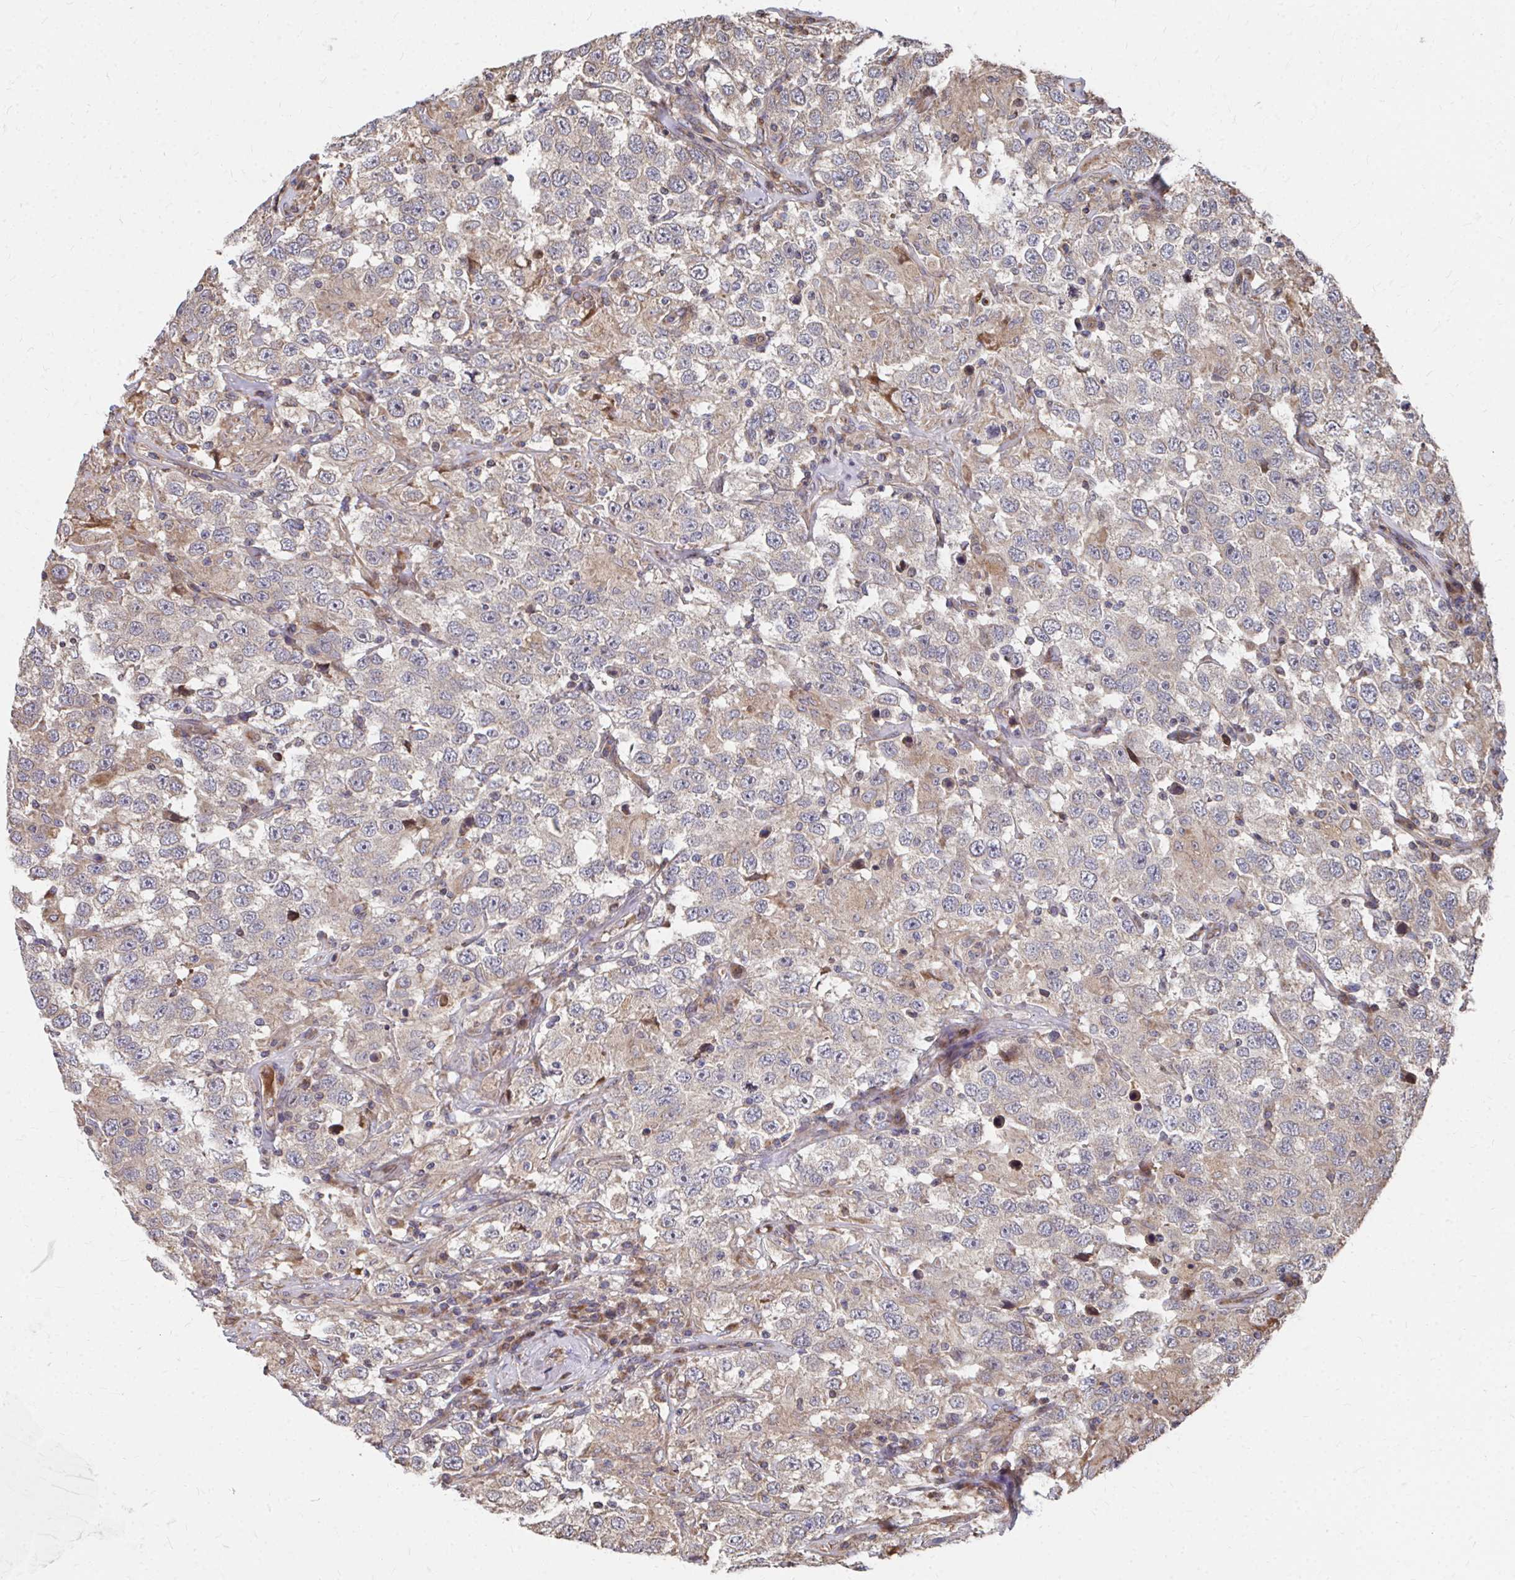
{"staining": {"intensity": "weak", "quantity": "<25%", "location": "cytoplasmic/membranous"}, "tissue": "testis cancer", "cell_type": "Tumor cells", "image_type": "cancer", "snomed": [{"axis": "morphology", "description": "Seminoma, NOS"}, {"axis": "topography", "description": "Testis"}], "caption": "The histopathology image demonstrates no significant positivity in tumor cells of testis cancer. The staining is performed using DAB brown chromogen with nuclei counter-stained in using hematoxylin.", "gene": "FAM89A", "patient": {"sex": "male", "age": 41}}